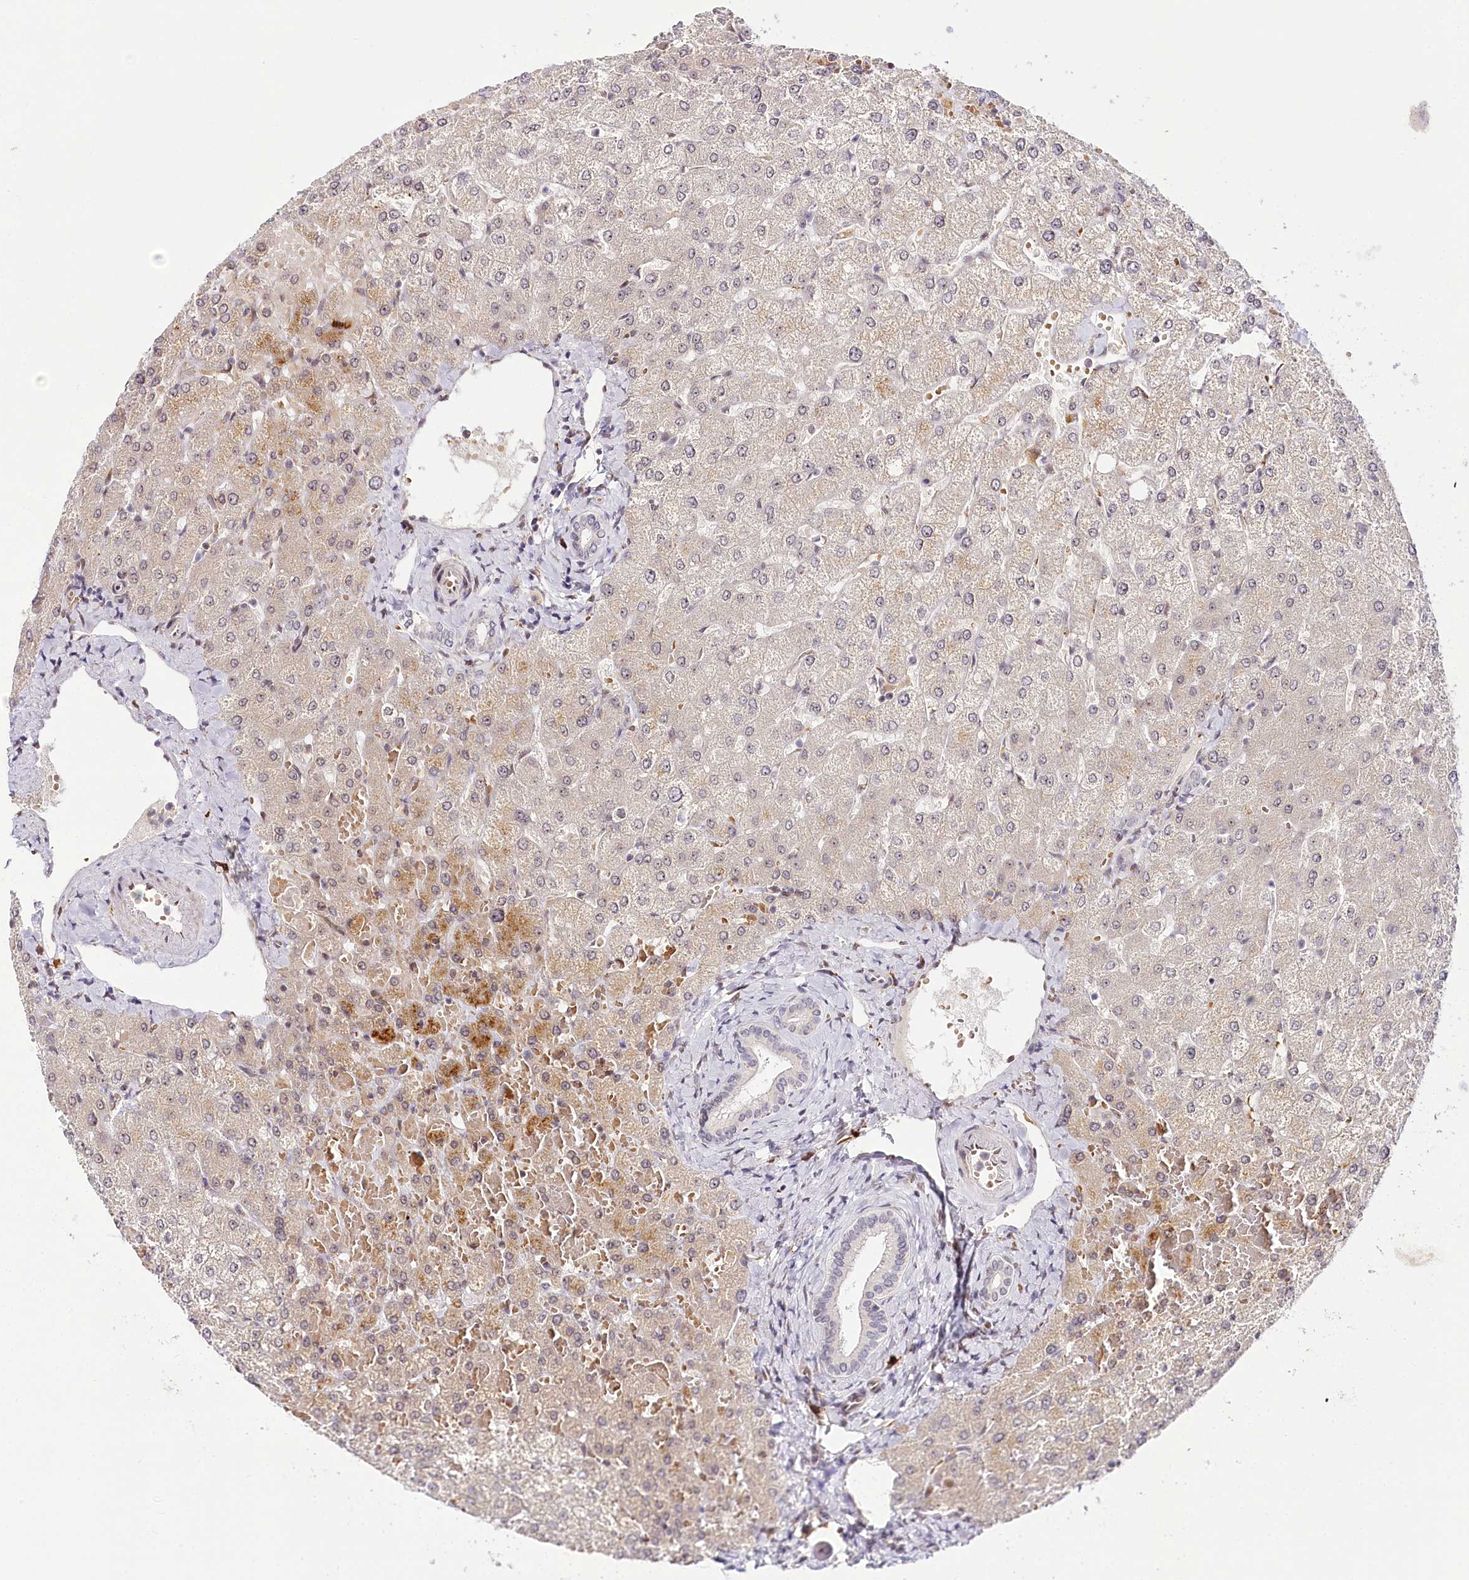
{"staining": {"intensity": "negative", "quantity": "none", "location": "none"}, "tissue": "liver", "cell_type": "Cholangiocytes", "image_type": "normal", "snomed": [{"axis": "morphology", "description": "Normal tissue, NOS"}, {"axis": "topography", "description": "Liver"}], "caption": "Immunohistochemistry (IHC) of normal liver reveals no positivity in cholangiocytes.", "gene": "WDR36", "patient": {"sex": "female", "age": 54}}